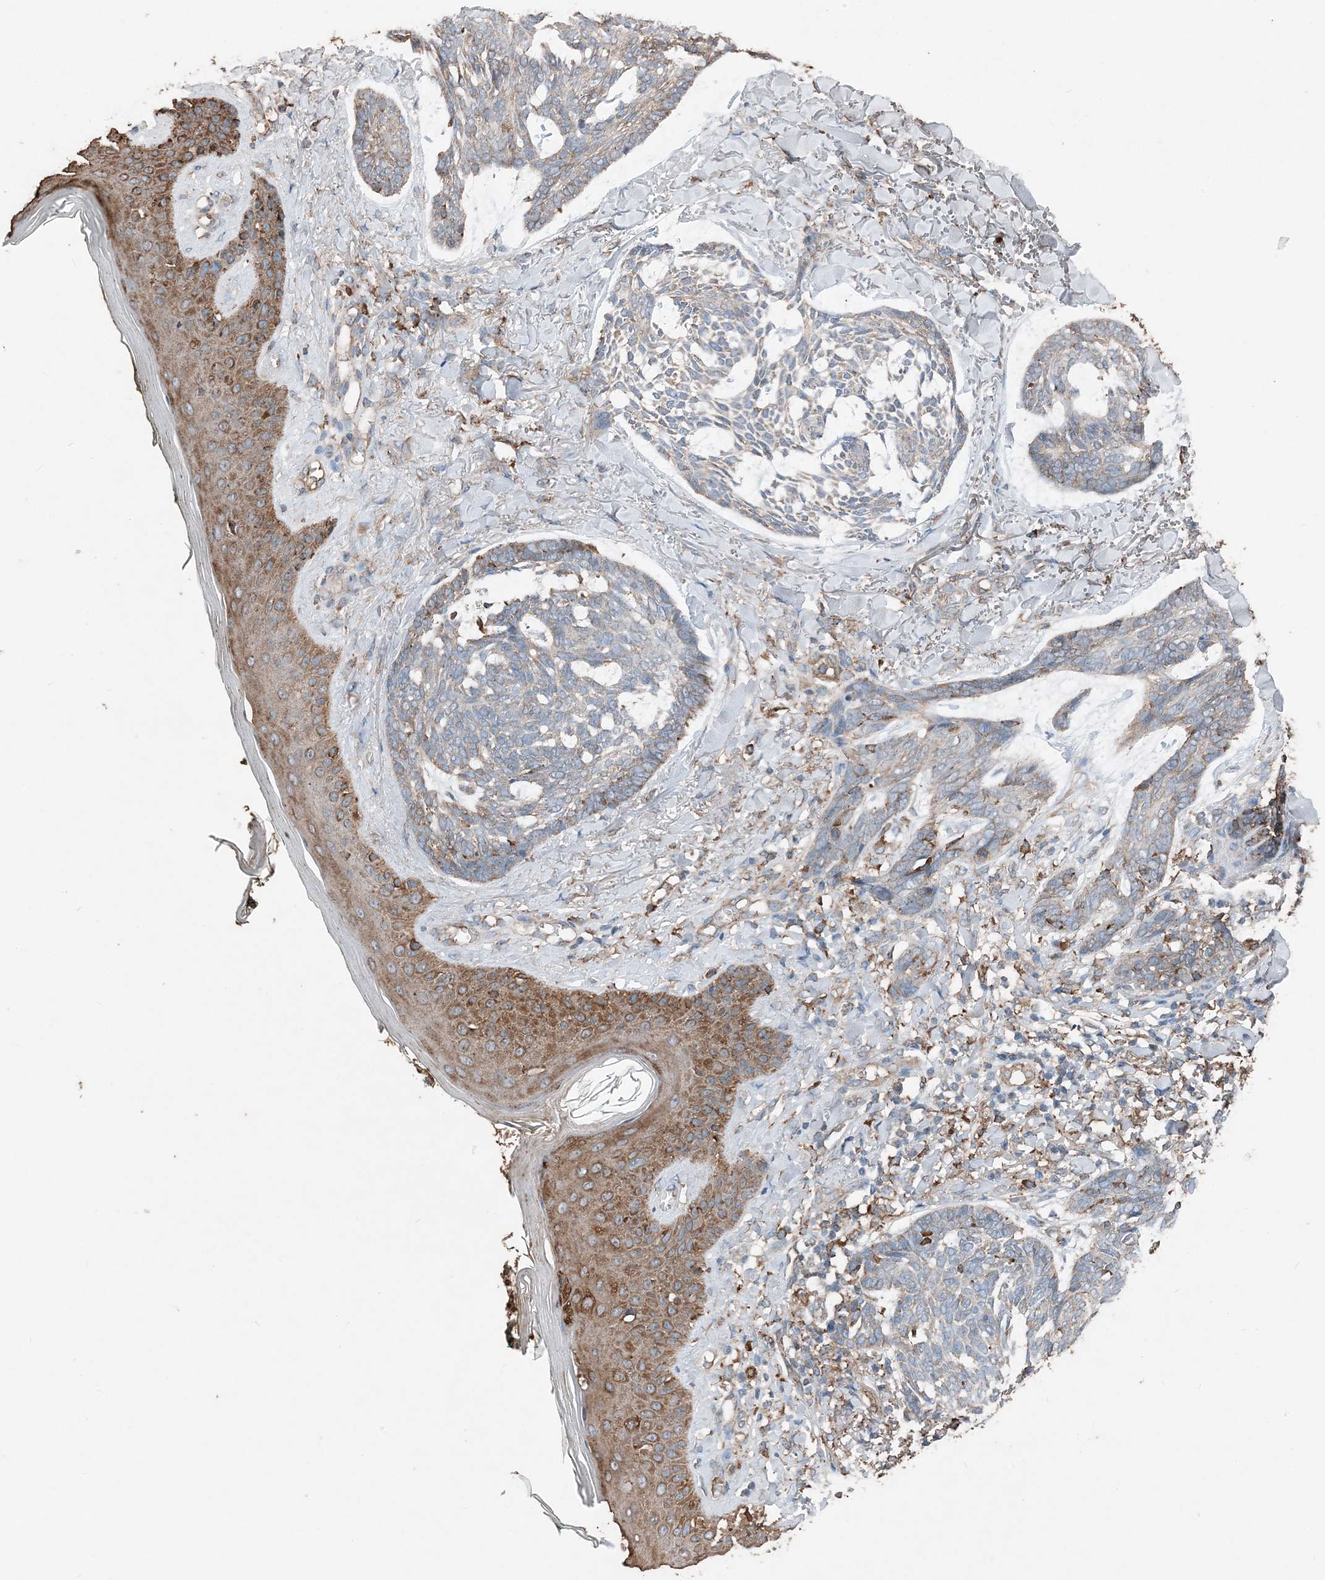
{"staining": {"intensity": "moderate", "quantity": "25%-75%", "location": "cytoplasmic/membranous"}, "tissue": "skin cancer", "cell_type": "Tumor cells", "image_type": "cancer", "snomed": [{"axis": "morphology", "description": "Basal cell carcinoma"}, {"axis": "topography", "description": "Skin"}], "caption": "This is an image of immunohistochemistry staining of skin cancer, which shows moderate positivity in the cytoplasmic/membranous of tumor cells.", "gene": "PDIA6", "patient": {"sex": "male", "age": 43}}